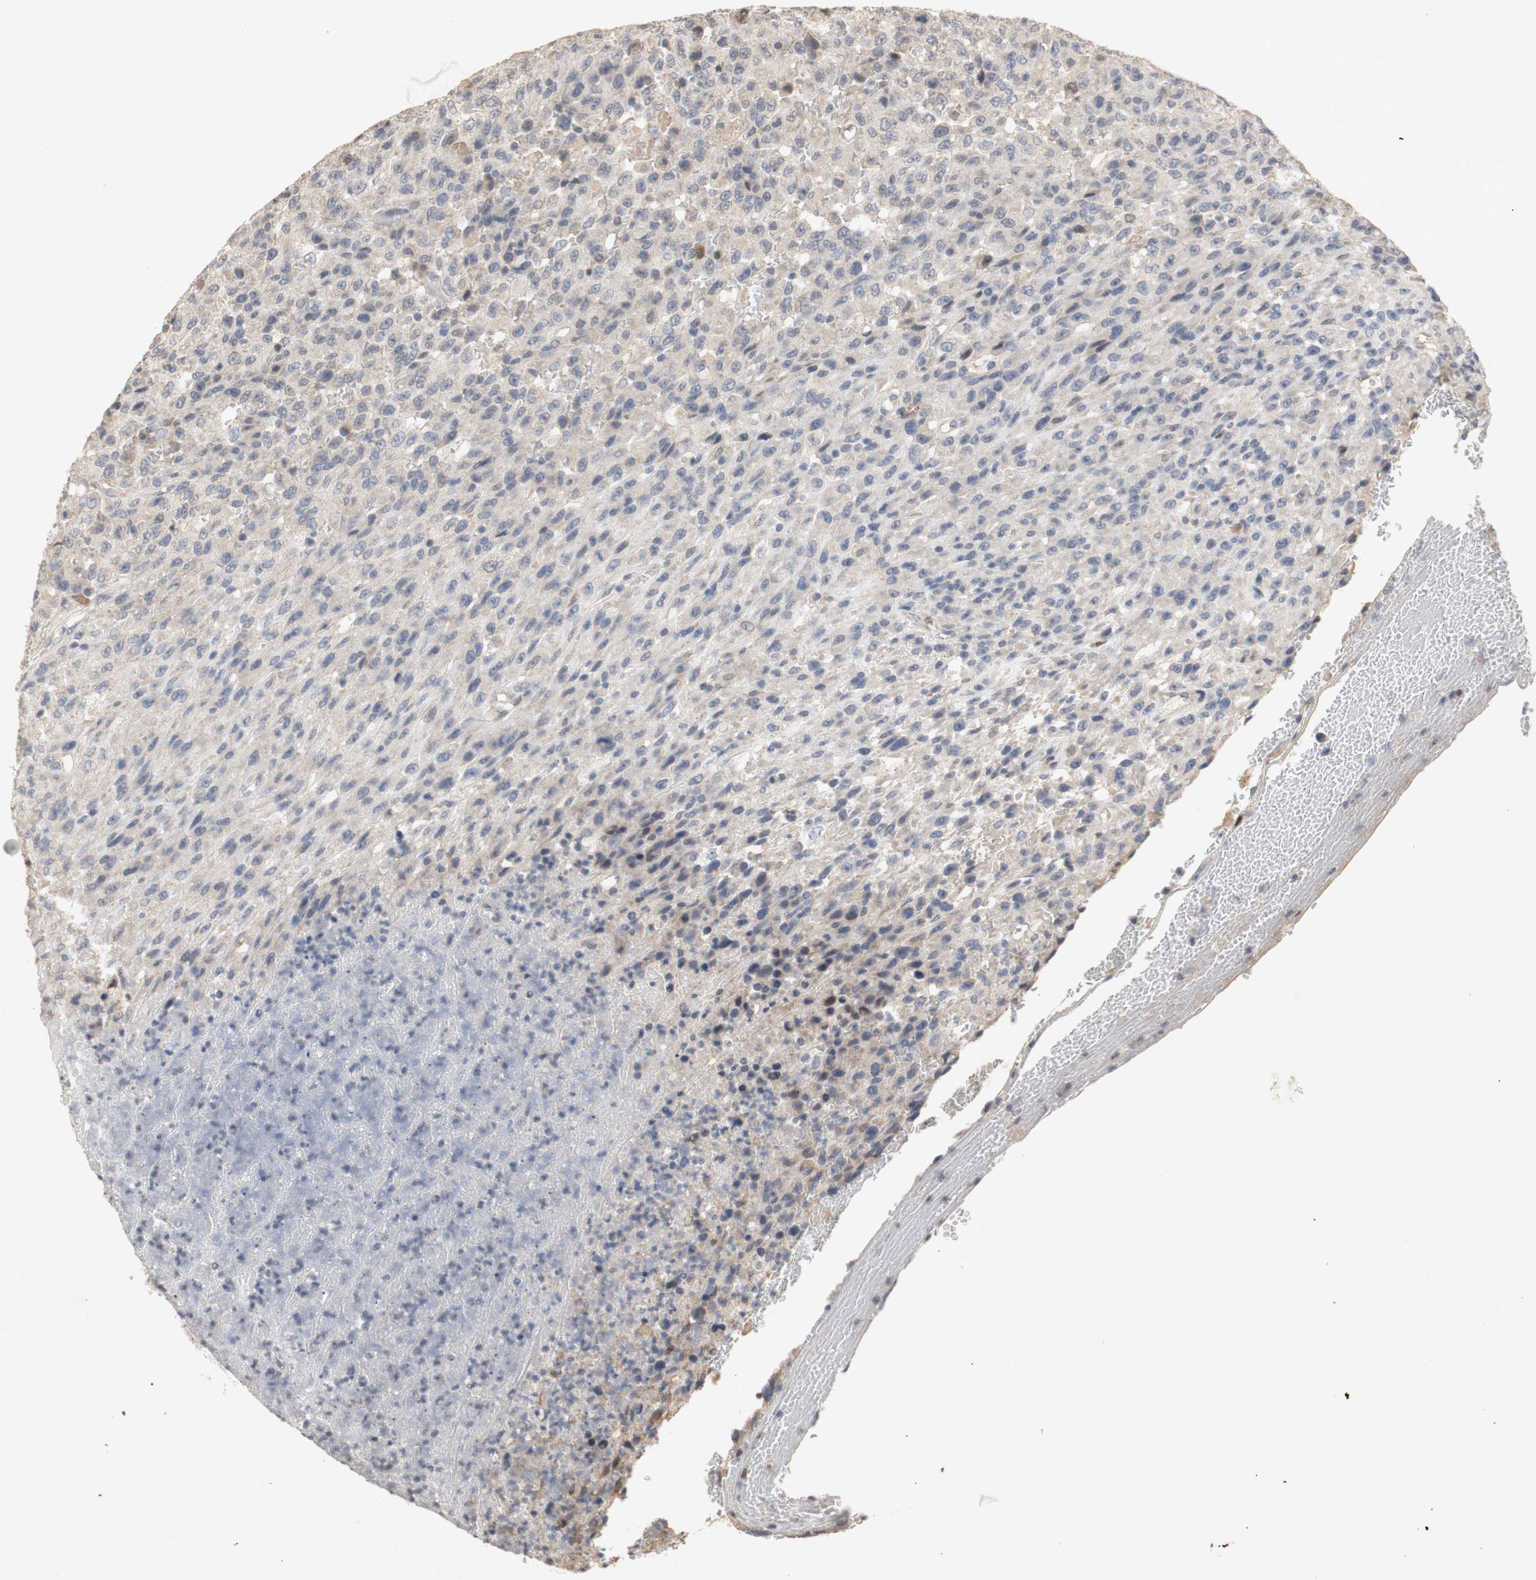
{"staining": {"intensity": "weak", "quantity": "25%-75%", "location": "cytoplasmic/membranous"}, "tissue": "urothelial cancer", "cell_type": "Tumor cells", "image_type": "cancer", "snomed": [{"axis": "morphology", "description": "Urothelial carcinoma, High grade"}, {"axis": "topography", "description": "Urinary bladder"}], "caption": "Urothelial cancer stained with a brown dye shows weak cytoplasmic/membranous positive expression in about 25%-75% of tumor cells.", "gene": "FOSB", "patient": {"sex": "male", "age": 66}}